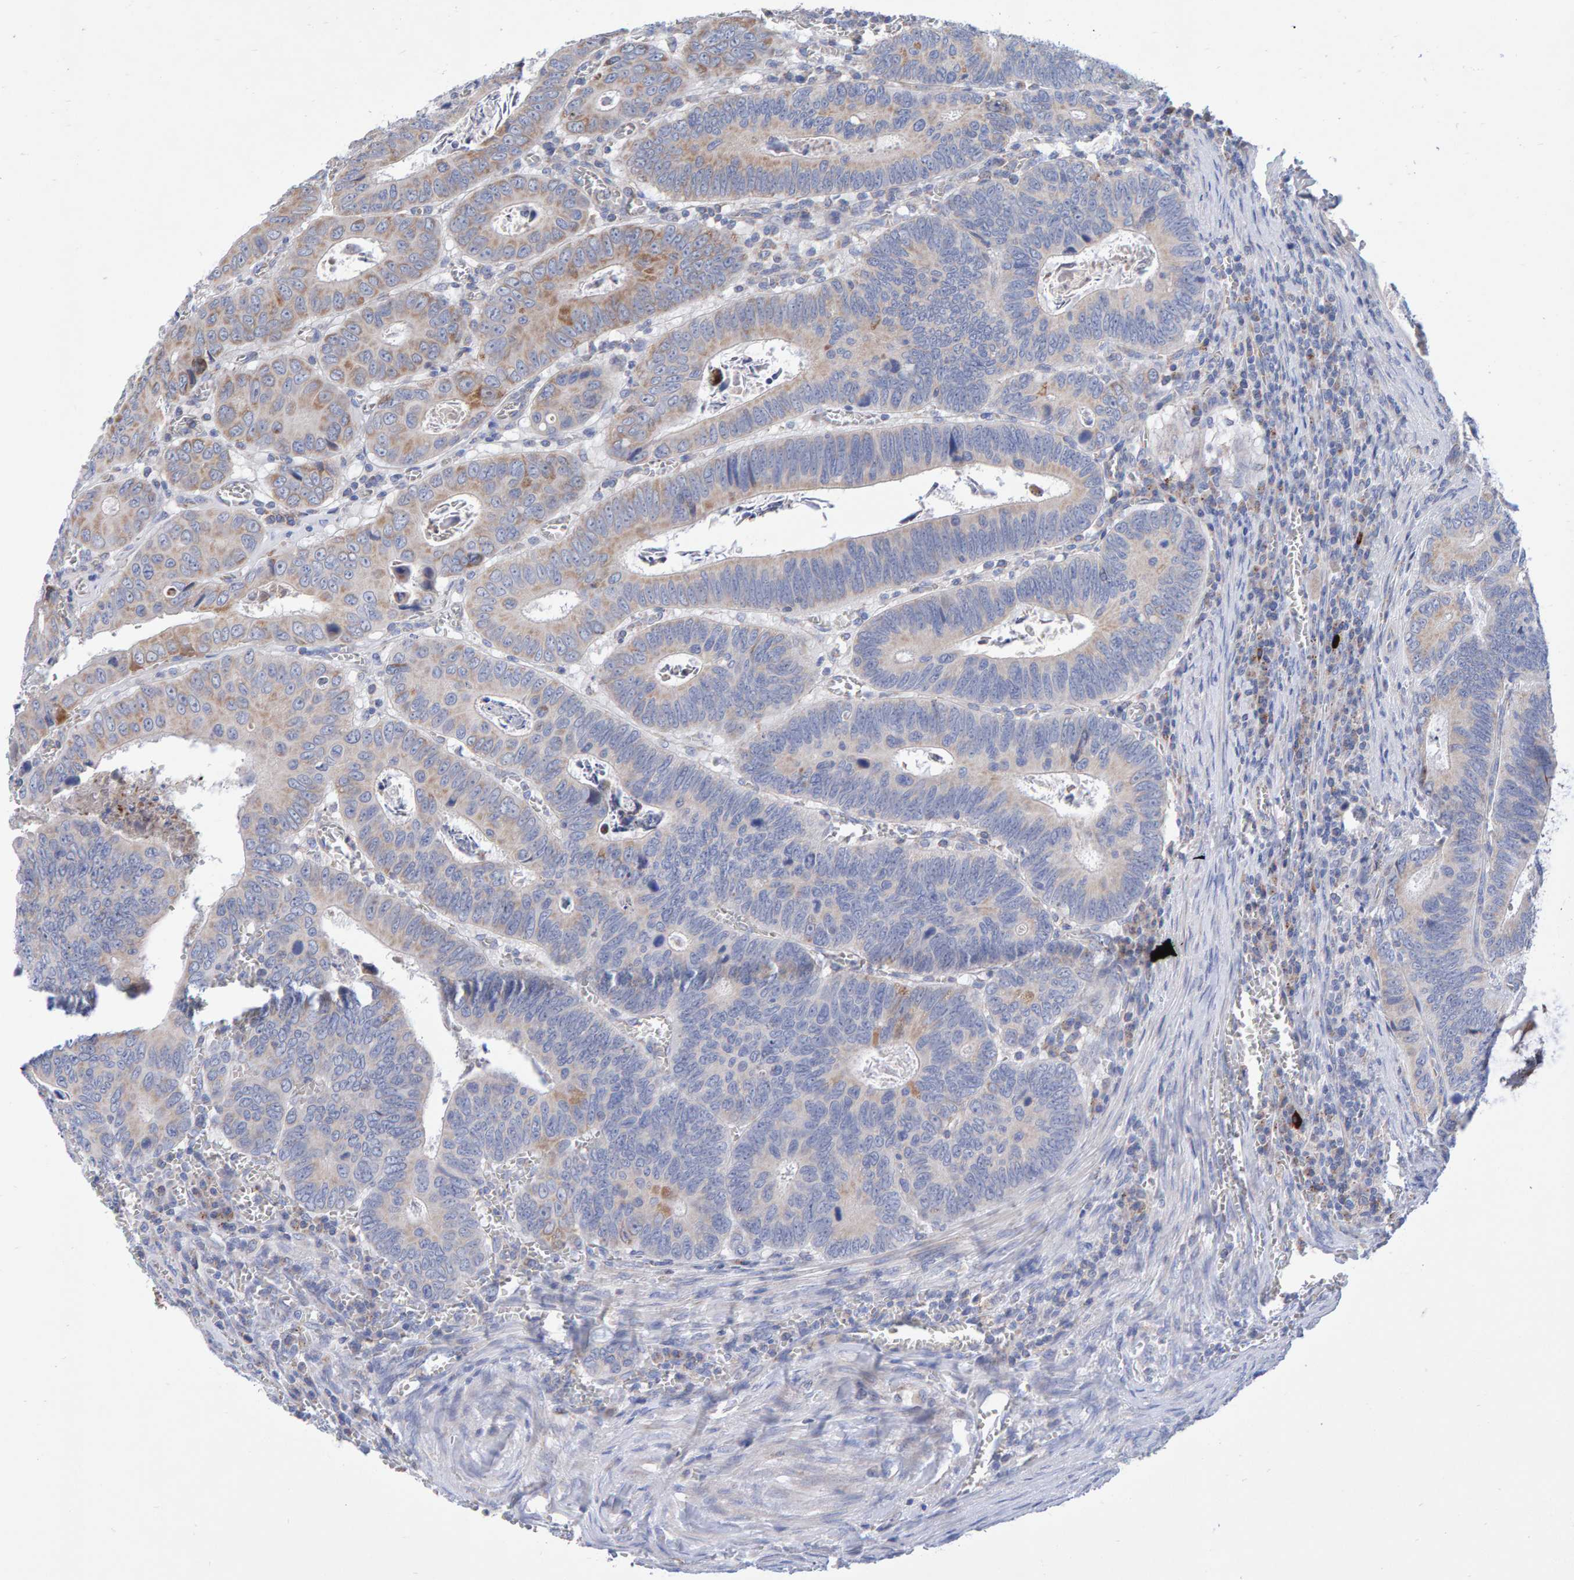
{"staining": {"intensity": "moderate", "quantity": "<25%", "location": "cytoplasmic/membranous"}, "tissue": "colorectal cancer", "cell_type": "Tumor cells", "image_type": "cancer", "snomed": [{"axis": "morphology", "description": "Inflammation, NOS"}, {"axis": "morphology", "description": "Adenocarcinoma, NOS"}, {"axis": "topography", "description": "Colon"}], "caption": "Colorectal adenocarcinoma tissue demonstrates moderate cytoplasmic/membranous positivity in approximately <25% of tumor cells, visualized by immunohistochemistry. (DAB IHC, brown staining for protein, blue staining for nuclei).", "gene": "EFR3A", "patient": {"sex": "male", "age": 72}}